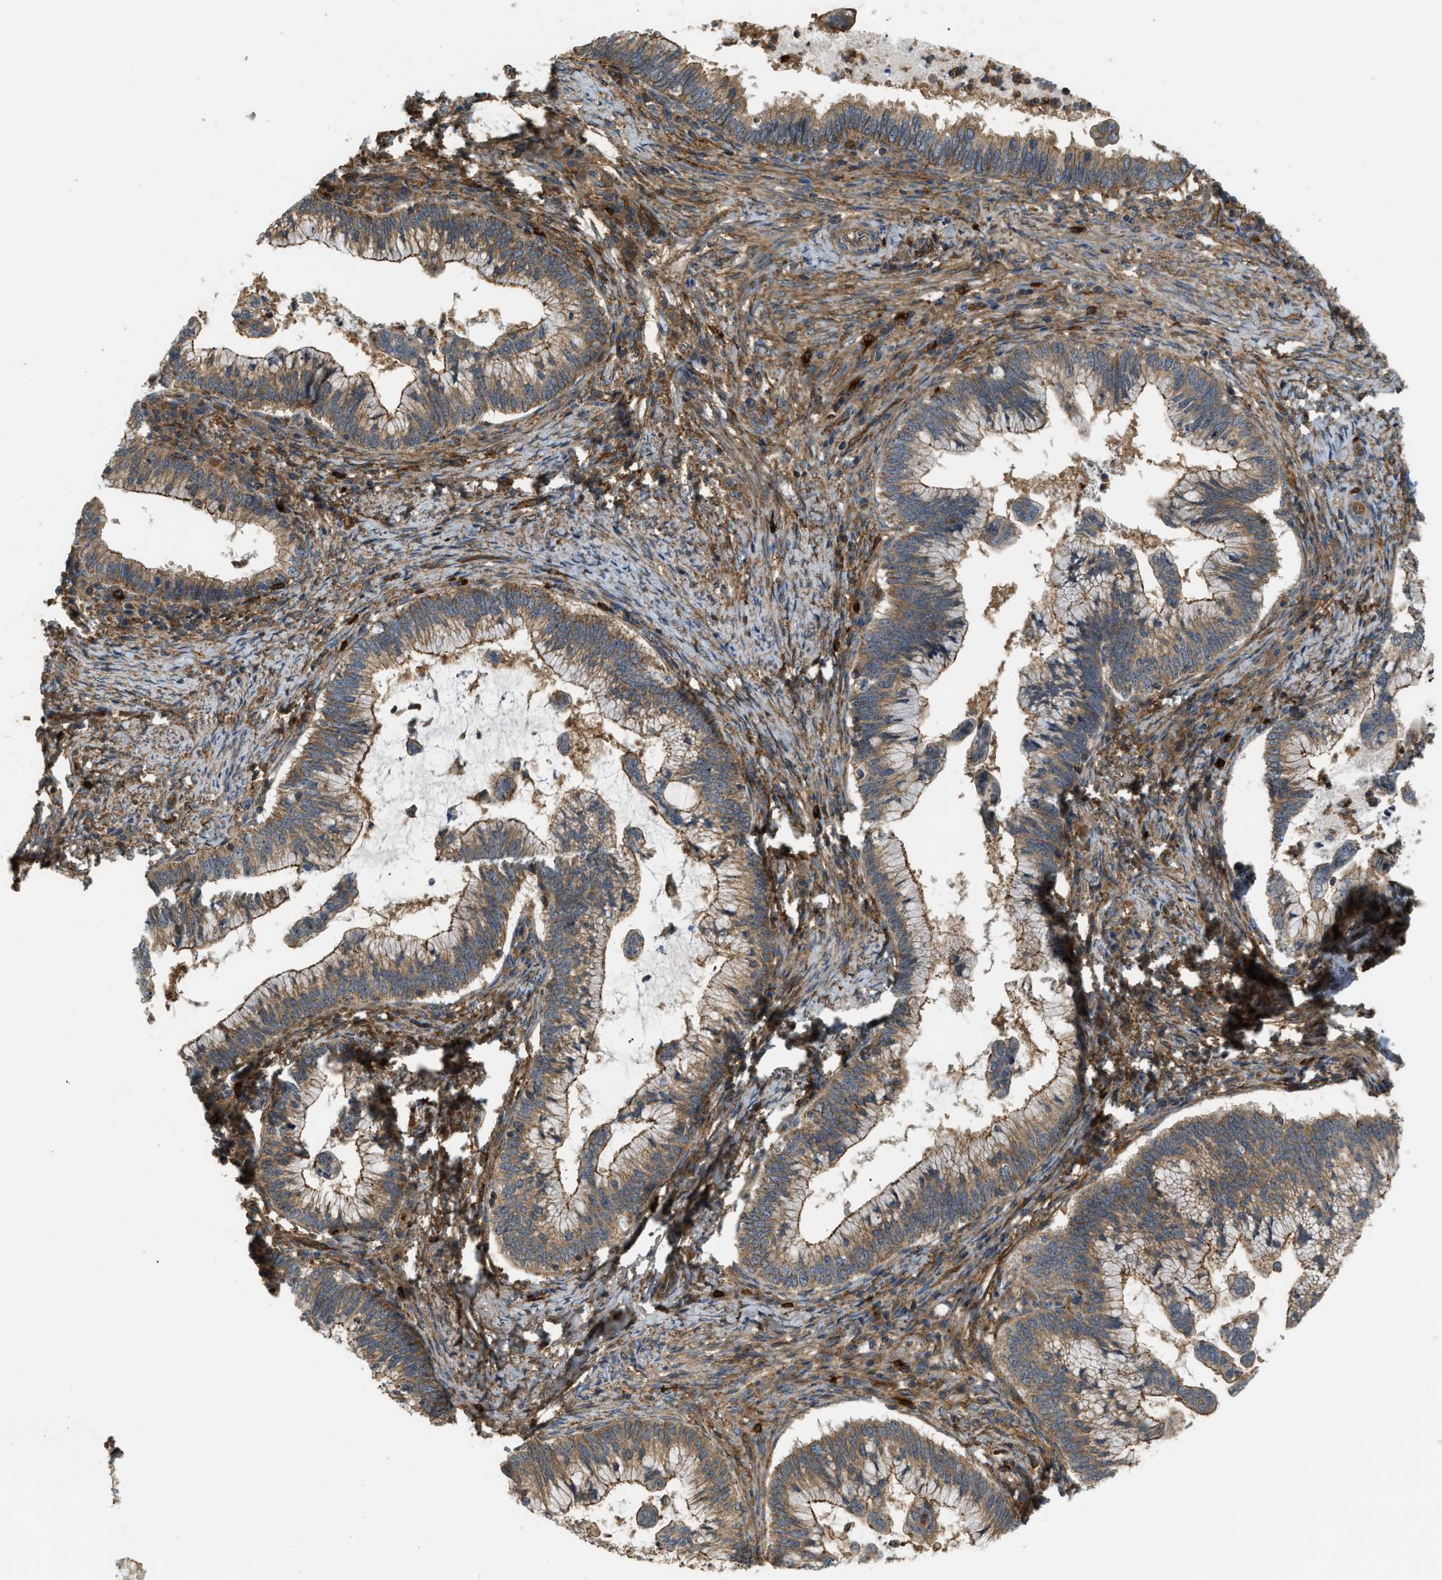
{"staining": {"intensity": "moderate", "quantity": ">75%", "location": "cytoplasmic/membranous"}, "tissue": "cervical cancer", "cell_type": "Tumor cells", "image_type": "cancer", "snomed": [{"axis": "morphology", "description": "Adenocarcinoma, NOS"}, {"axis": "topography", "description": "Cervix"}], "caption": "Immunohistochemical staining of human cervical adenocarcinoma exhibits medium levels of moderate cytoplasmic/membranous expression in approximately >75% of tumor cells.", "gene": "BAG4", "patient": {"sex": "female", "age": 36}}